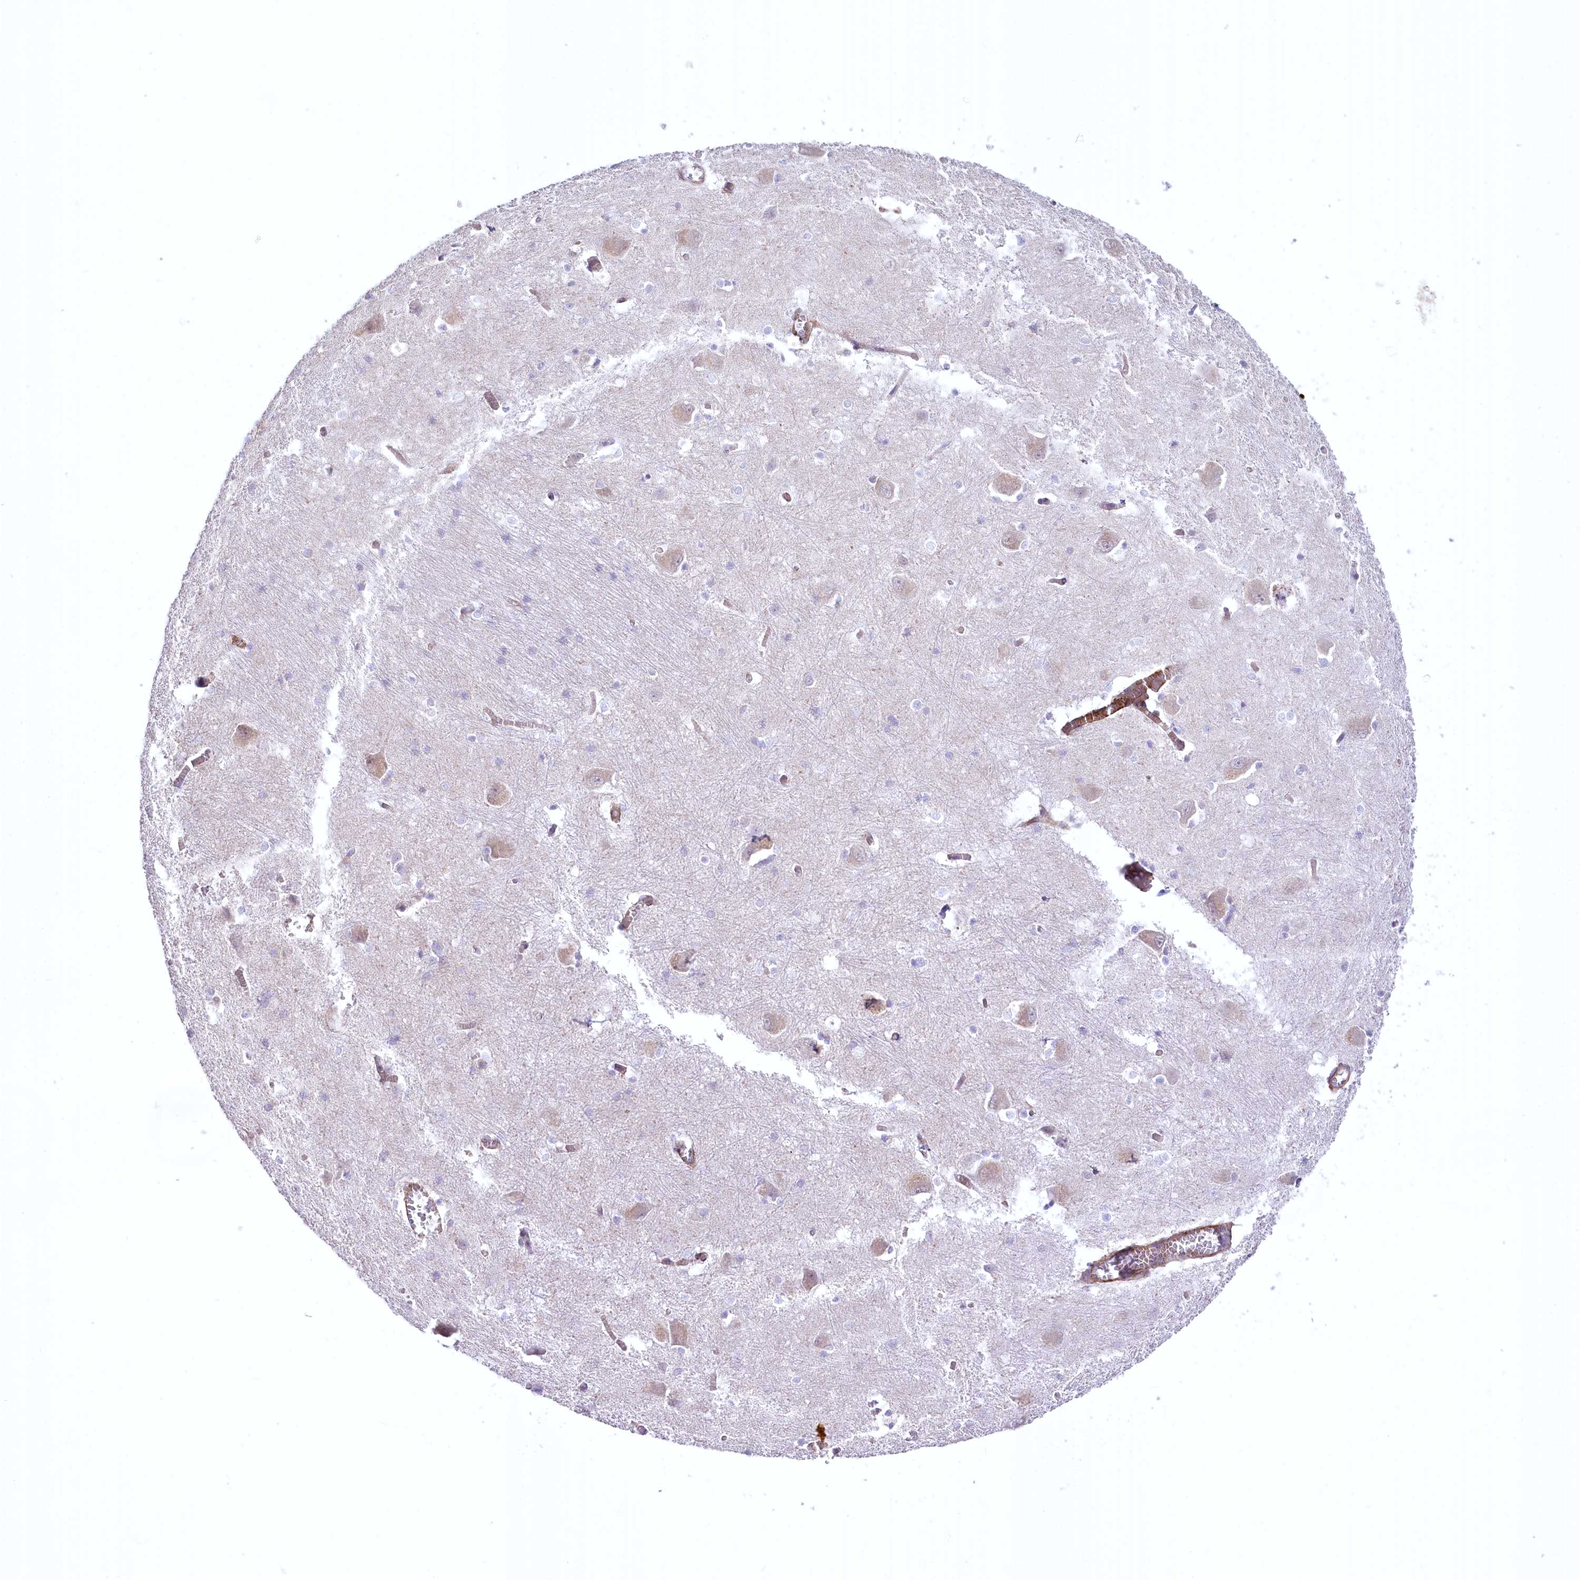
{"staining": {"intensity": "negative", "quantity": "none", "location": "none"}, "tissue": "caudate", "cell_type": "Glial cells", "image_type": "normal", "snomed": [{"axis": "morphology", "description": "Normal tissue, NOS"}, {"axis": "topography", "description": "Lateral ventricle wall"}], "caption": "The immunohistochemistry photomicrograph has no significant staining in glial cells of caudate. Brightfield microscopy of IHC stained with DAB (brown) and hematoxylin (blue), captured at high magnification.", "gene": "SYNPO2", "patient": {"sex": "male", "age": 37}}